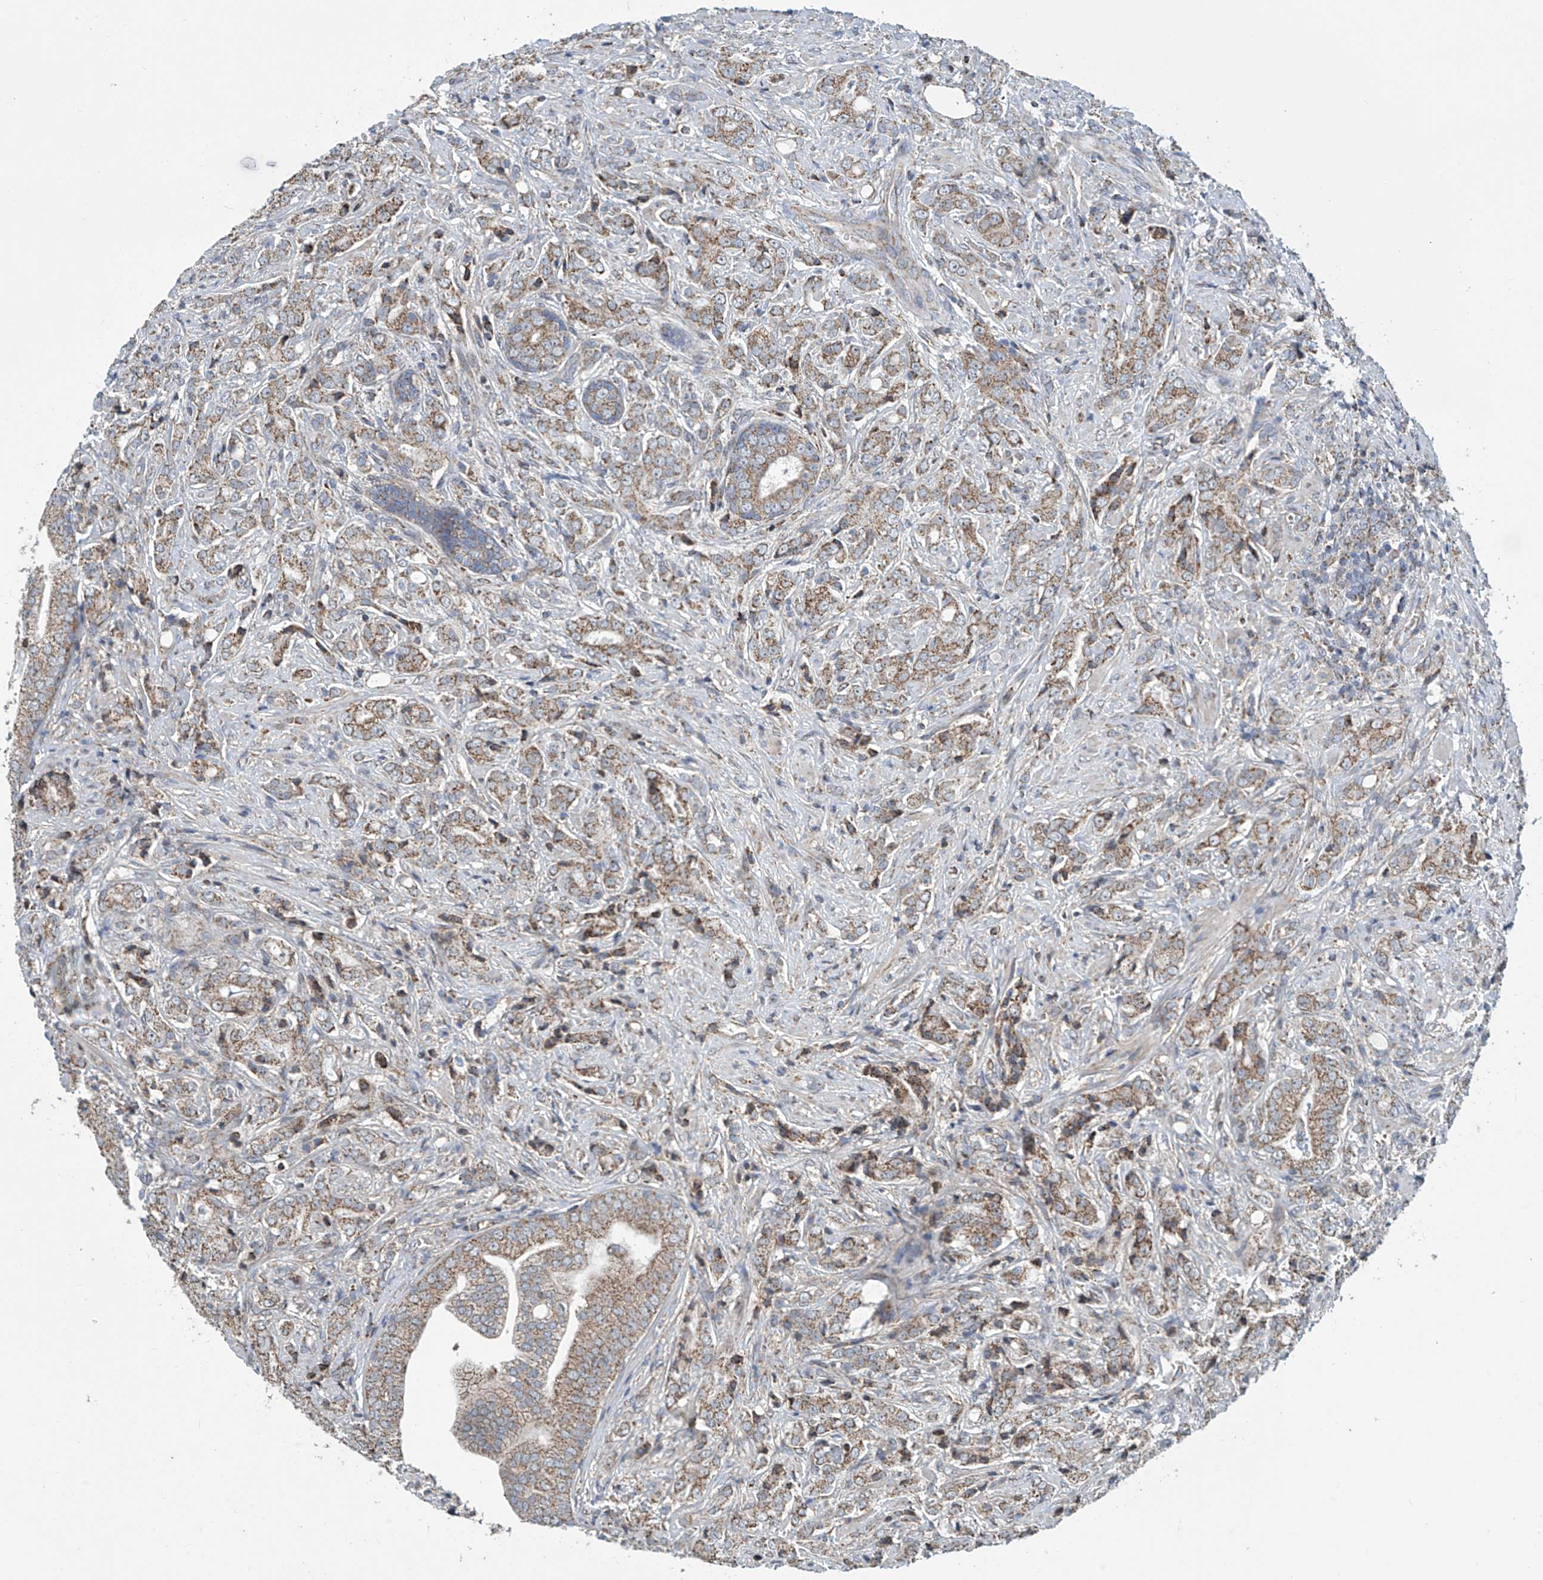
{"staining": {"intensity": "weak", "quantity": ">75%", "location": "cytoplasmic/membranous"}, "tissue": "prostate cancer", "cell_type": "Tumor cells", "image_type": "cancer", "snomed": [{"axis": "morphology", "description": "Adenocarcinoma, High grade"}, {"axis": "topography", "description": "Prostate"}], "caption": "An immunohistochemistry (IHC) histopathology image of tumor tissue is shown. Protein staining in brown highlights weak cytoplasmic/membranous positivity in prostate high-grade adenocarcinoma within tumor cells. (brown staining indicates protein expression, while blue staining denotes nuclei).", "gene": "COMMD1", "patient": {"sex": "male", "age": 57}}